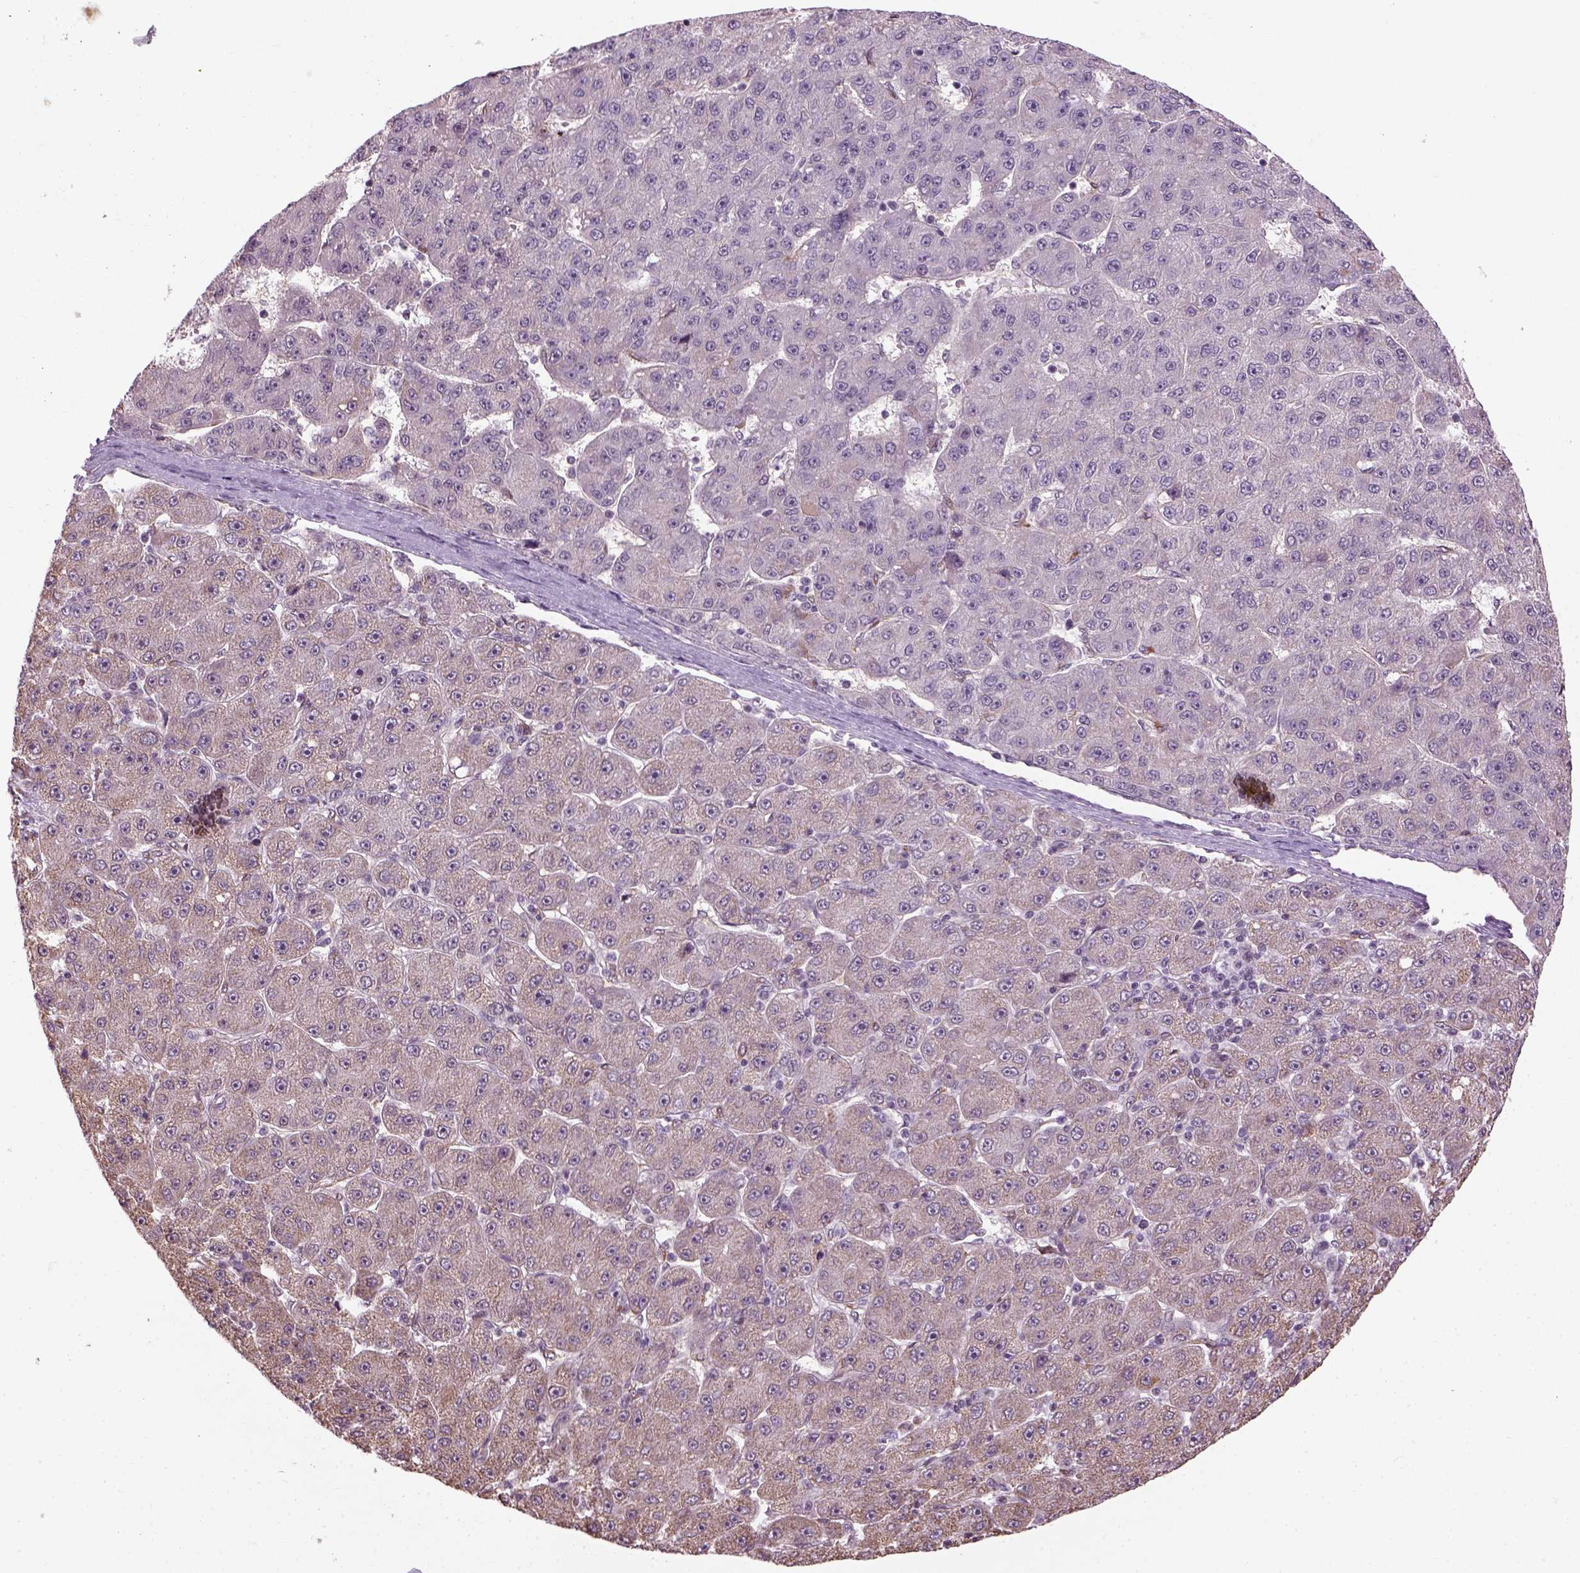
{"staining": {"intensity": "weak", "quantity": "<25%", "location": "cytoplasmic/membranous"}, "tissue": "liver cancer", "cell_type": "Tumor cells", "image_type": "cancer", "snomed": [{"axis": "morphology", "description": "Carcinoma, Hepatocellular, NOS"}, {"axis": "topography", "description": "Liver"}], "caption": "Photomicrograph shows no significant protein expression in tumor cells of liver cancer (hepatocellular carcinoma).", "gene": "XK", "patient": {"sex": "male", "age": 67}}